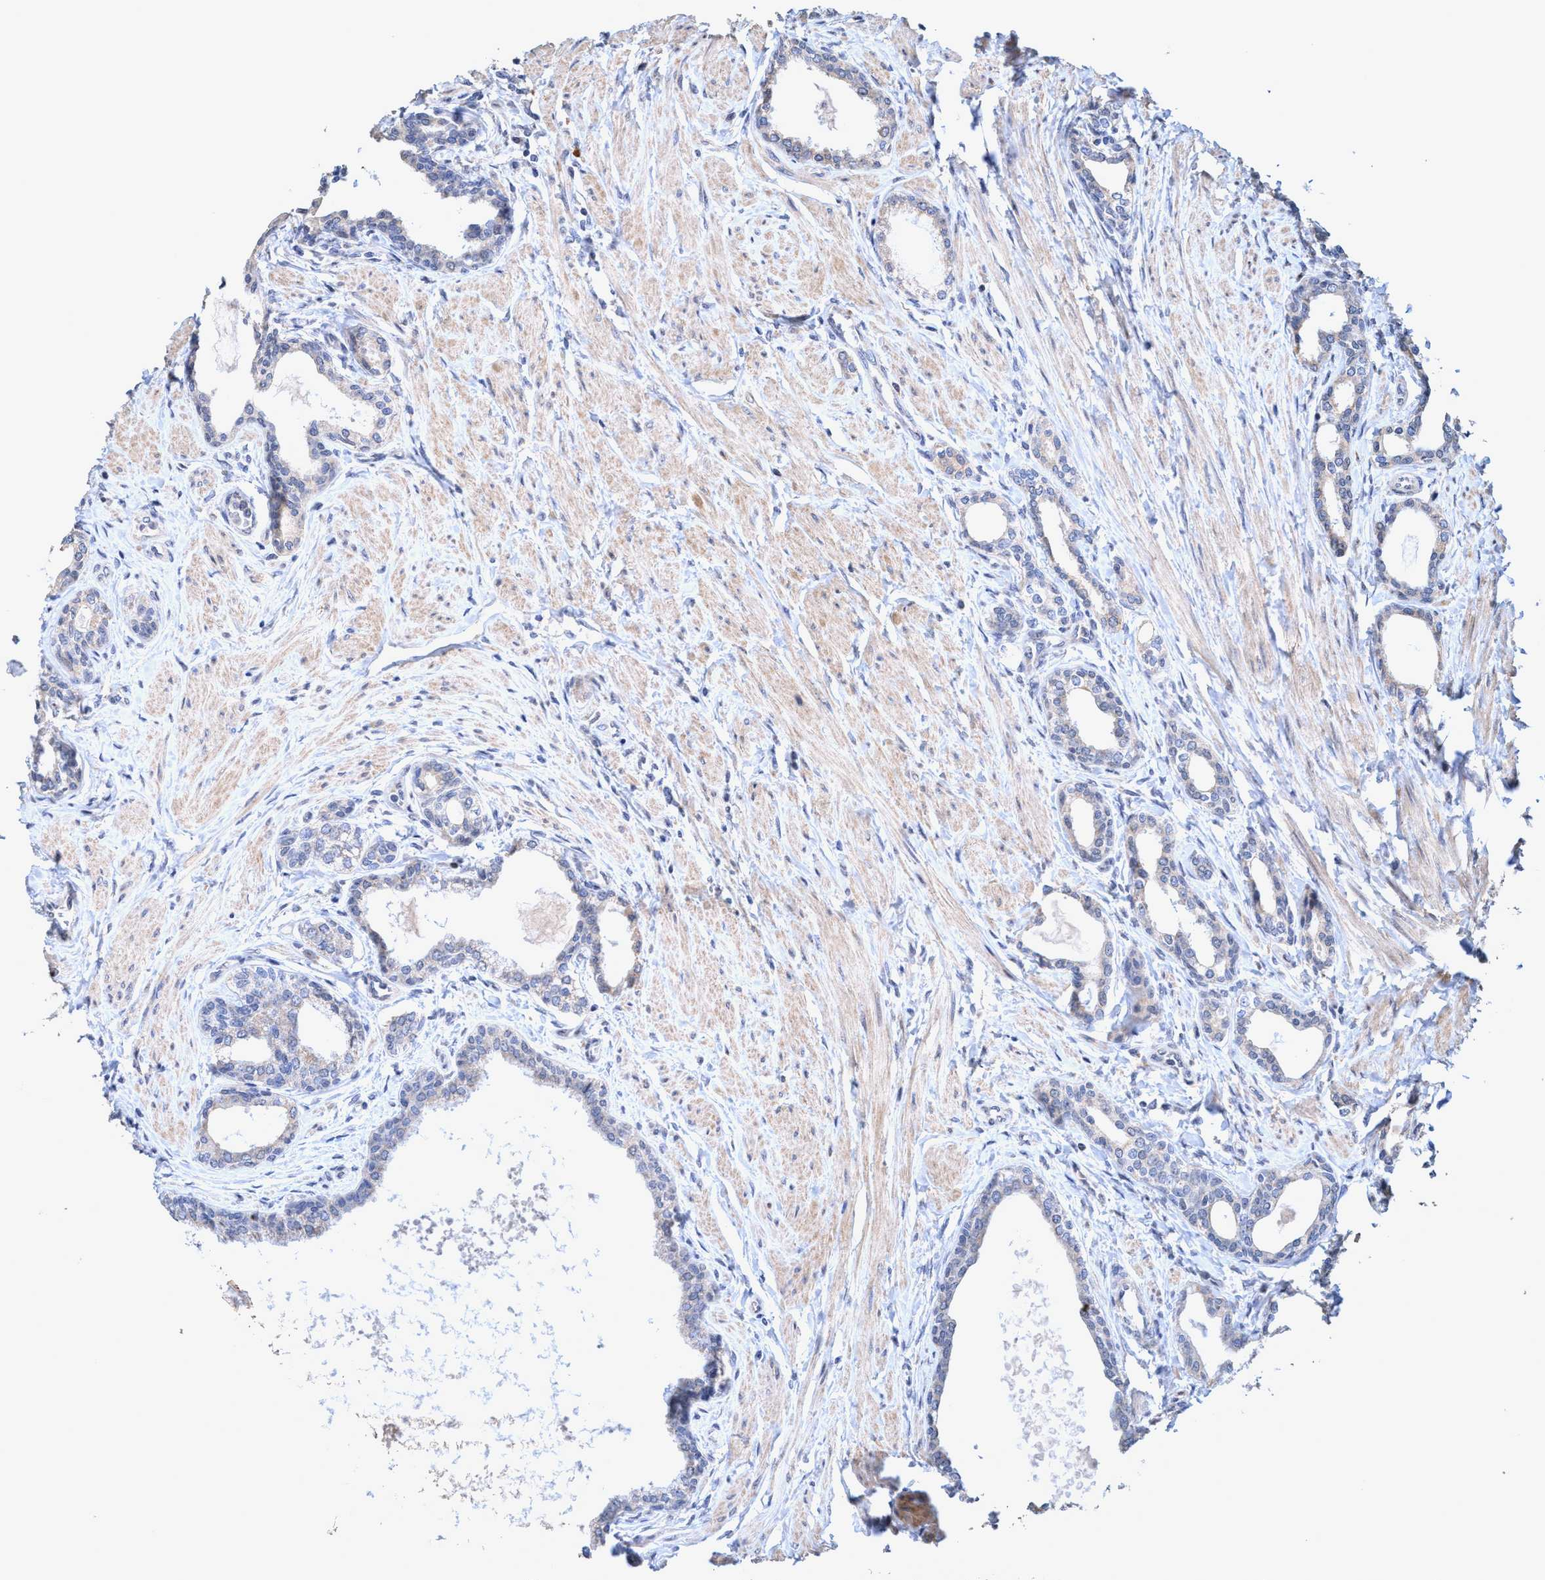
{"staining": {"intensity": "negative", "quantity": "none", "location": "none"}, "tissue": "prostate cancer", "cell_type": "Tumor cells", "image_type": "cancer", "snomed": [{"axis": "morphology", "description": "Adenocarcinoma, High grade"}, {"axis": "topography", "description": "Prostate"}], "caption": "DAB immunohistochemical staining of prostate adenocarcinoma (high-grade) reveals no significant expression in tumor cells.", "gene": "ZNF677", "patient": {"sex": "male", "age": 52}}